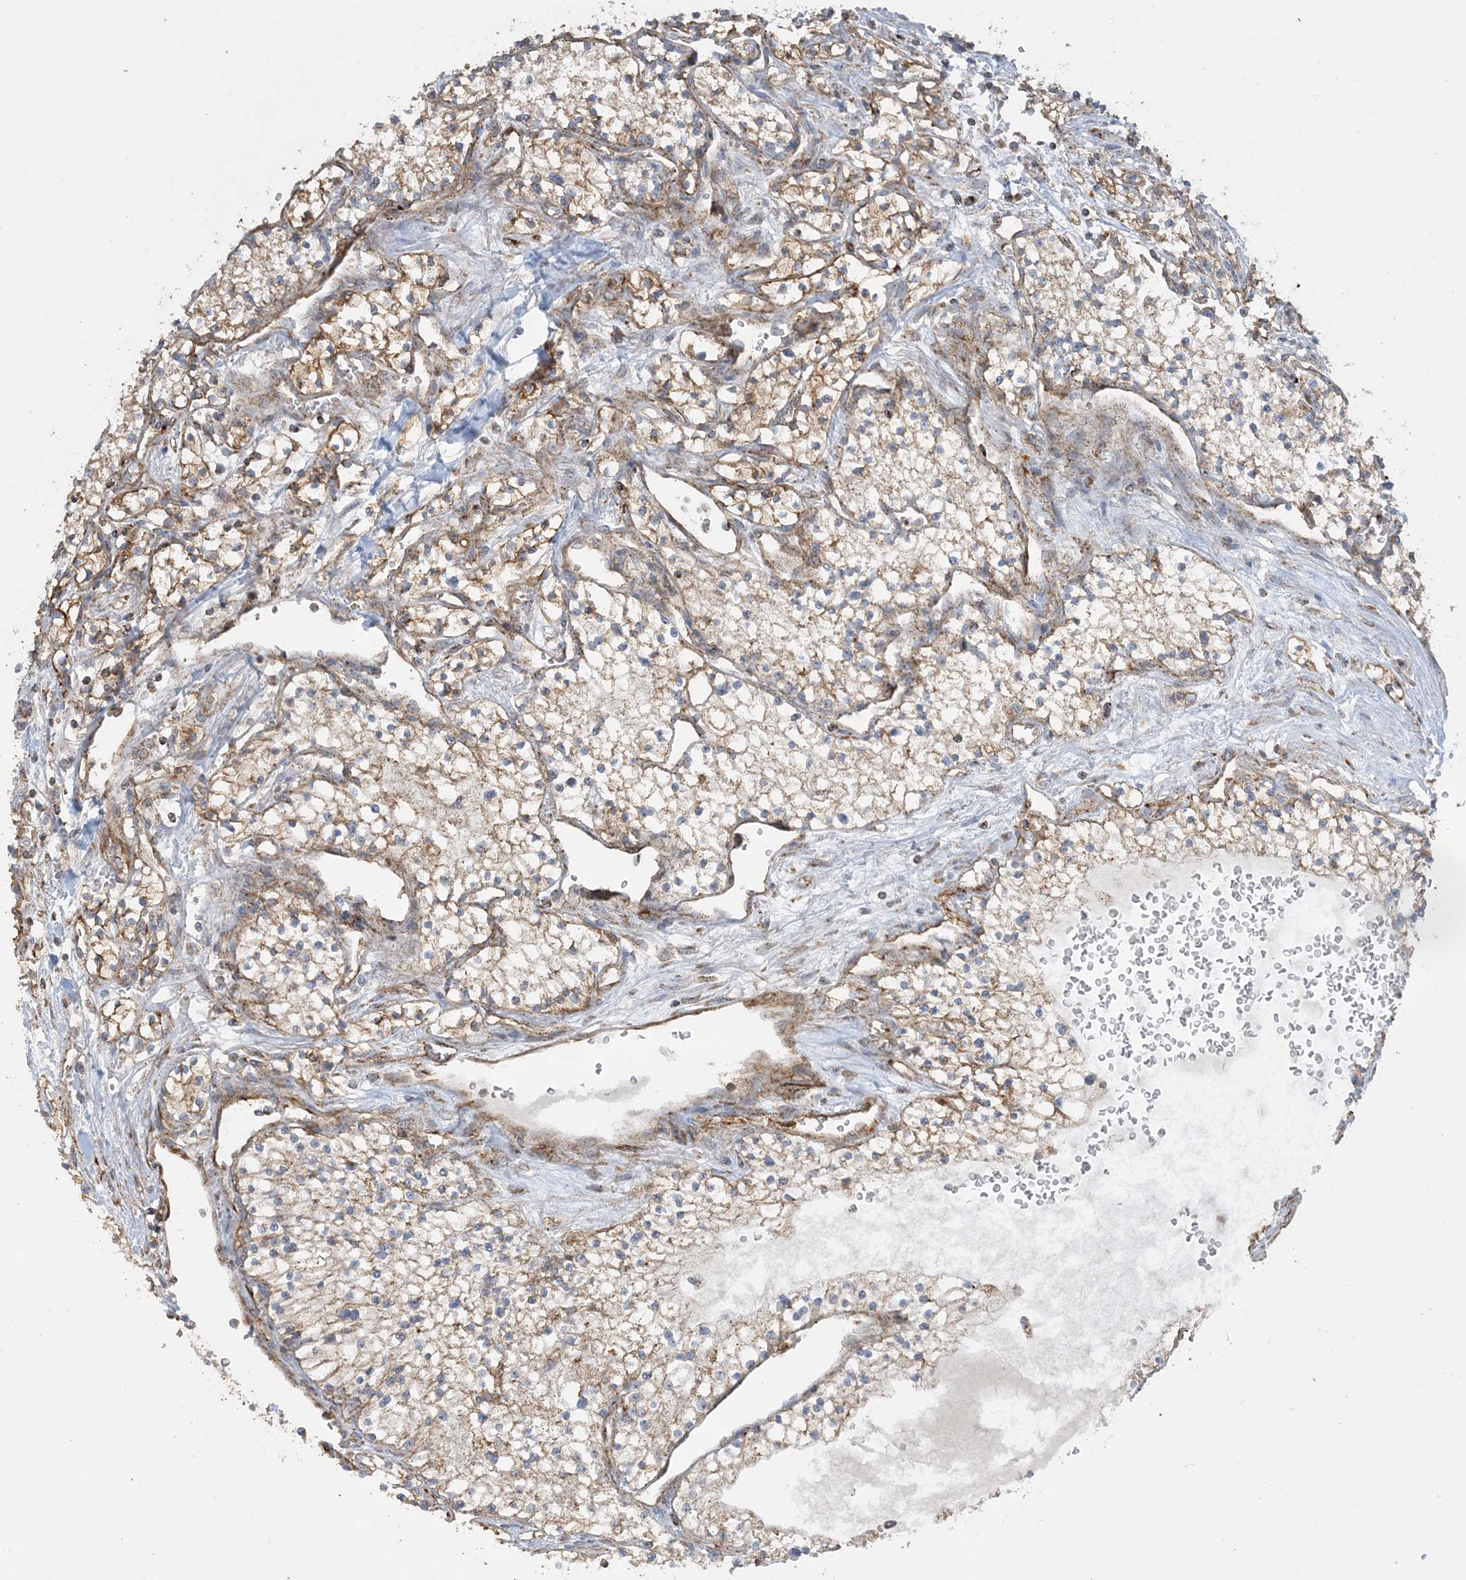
{"staining": {"intensity": "moderate", "quantity": ">75%", "location": "cytoplasmic/membranous"}, "tissue": "renal cancer", "cell_type": "Tumor cells", "image_type": "cancer", "snomed": [{"axis": "morphology", "description": "Normal tissue, NOS"}, {"axis": "morphology", "description": "Adenocarcinoma, NOS"}, {"axis": "topography", "description": "Kidney"}], "caption": "This image displays renal cancer stained with immunohistochemistry (IHC) to label a protein in brown. The cytoplasmic/membranous of tumor cells show moderate positivity for the protein. Nuclei are counter-stained blue.", "gene": "AGA", "patient": {"sex": "male", "age": 68}}